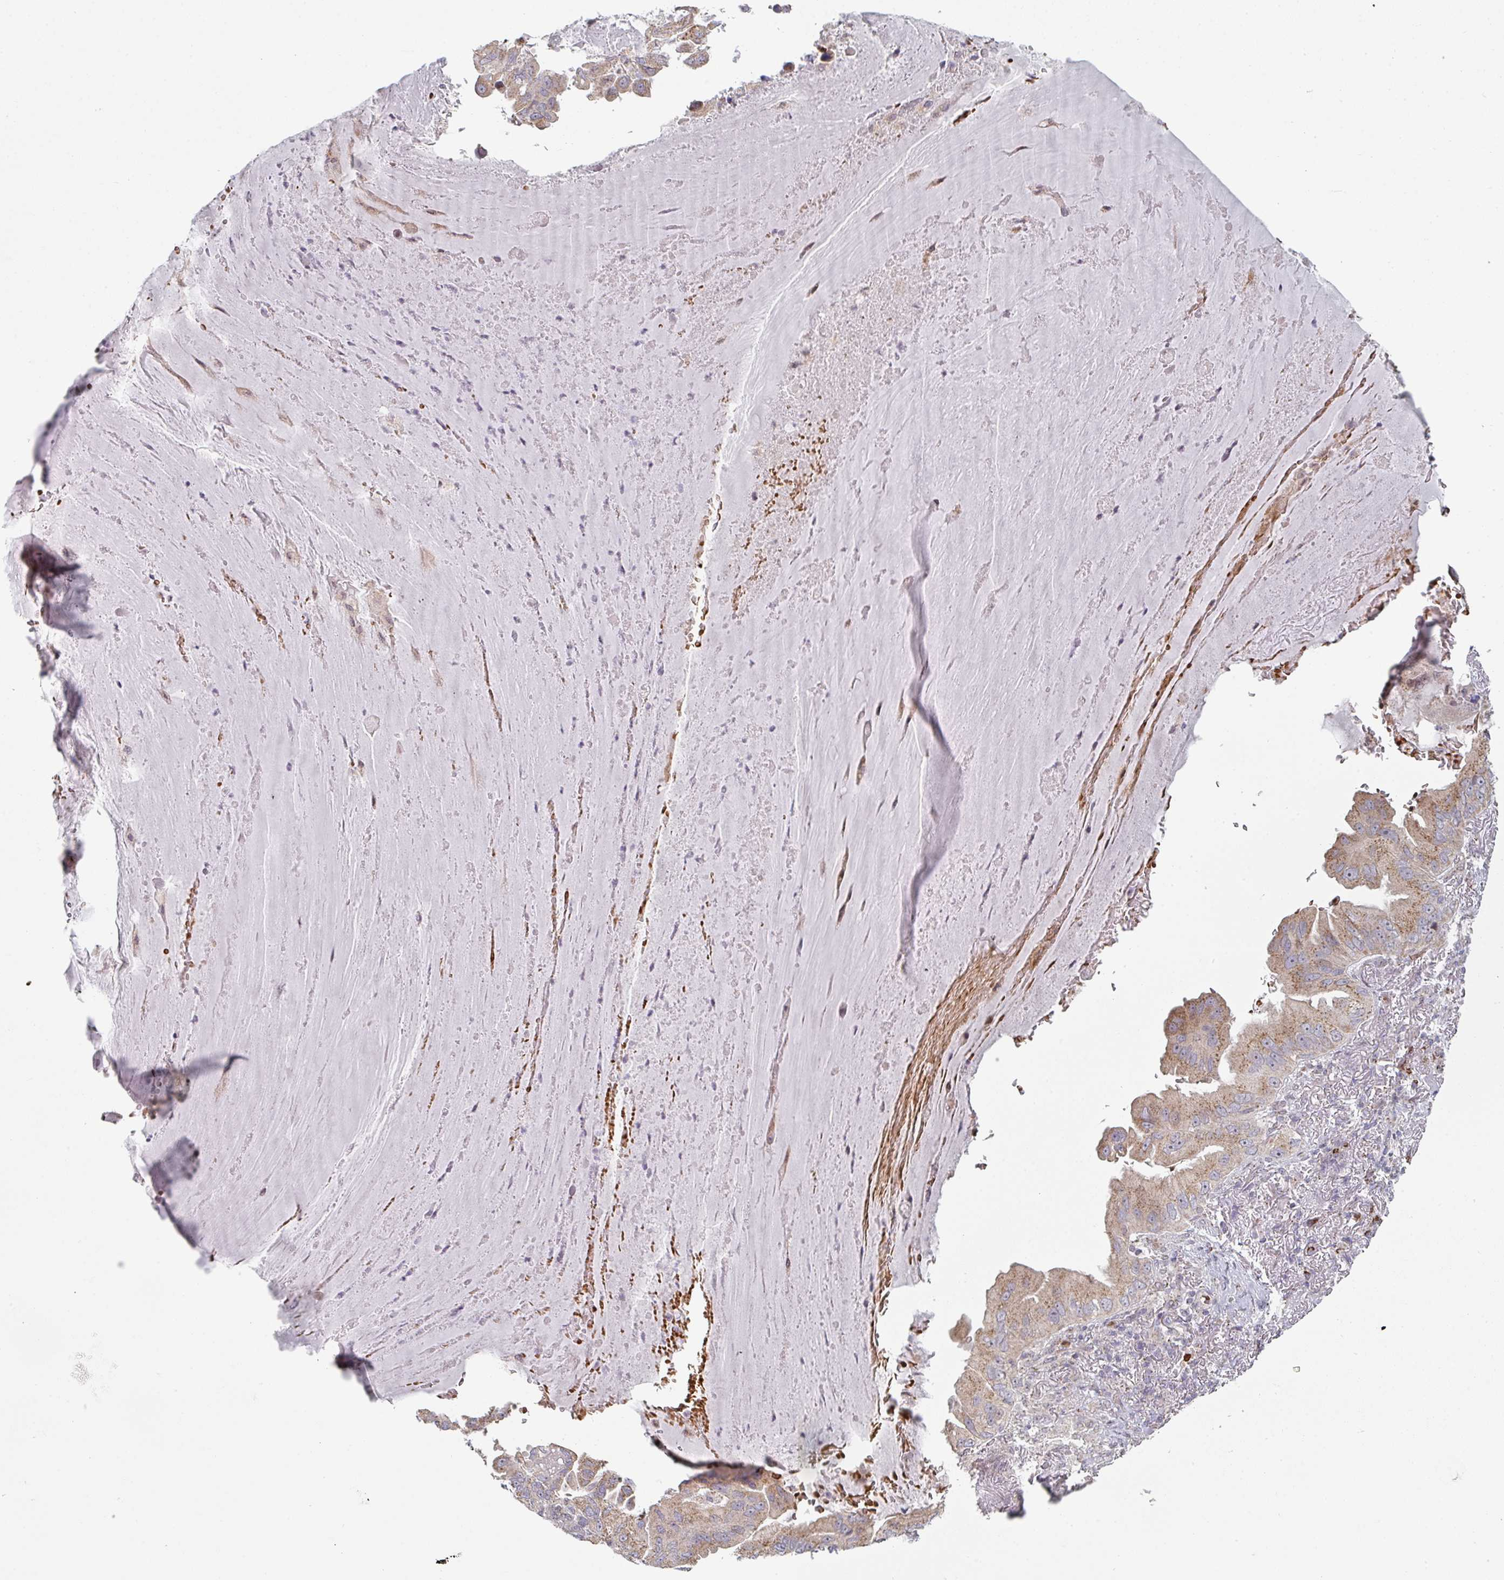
{"staining": {"intensity": "moderate", "quantity": ">75%", "location": "cytoplasmic/membranous"}, "tissue": "lung cancer", "cell_type": "Tumor cells", "image_type": "cancer", "snomed": [{"axis": "morphology", "description": "Adenocarcinoma, NOS"}, {"axis": "topography", "description": "Lung"}], "caption": "This is an image of immunohistochemistry staining of adenocarcinoma (lung), which shows moderate positivity in the cytoplasmic/membranous of tumor cells.", "gene": "ZNF526", "patient": {"sex": "female", "age": 69}}